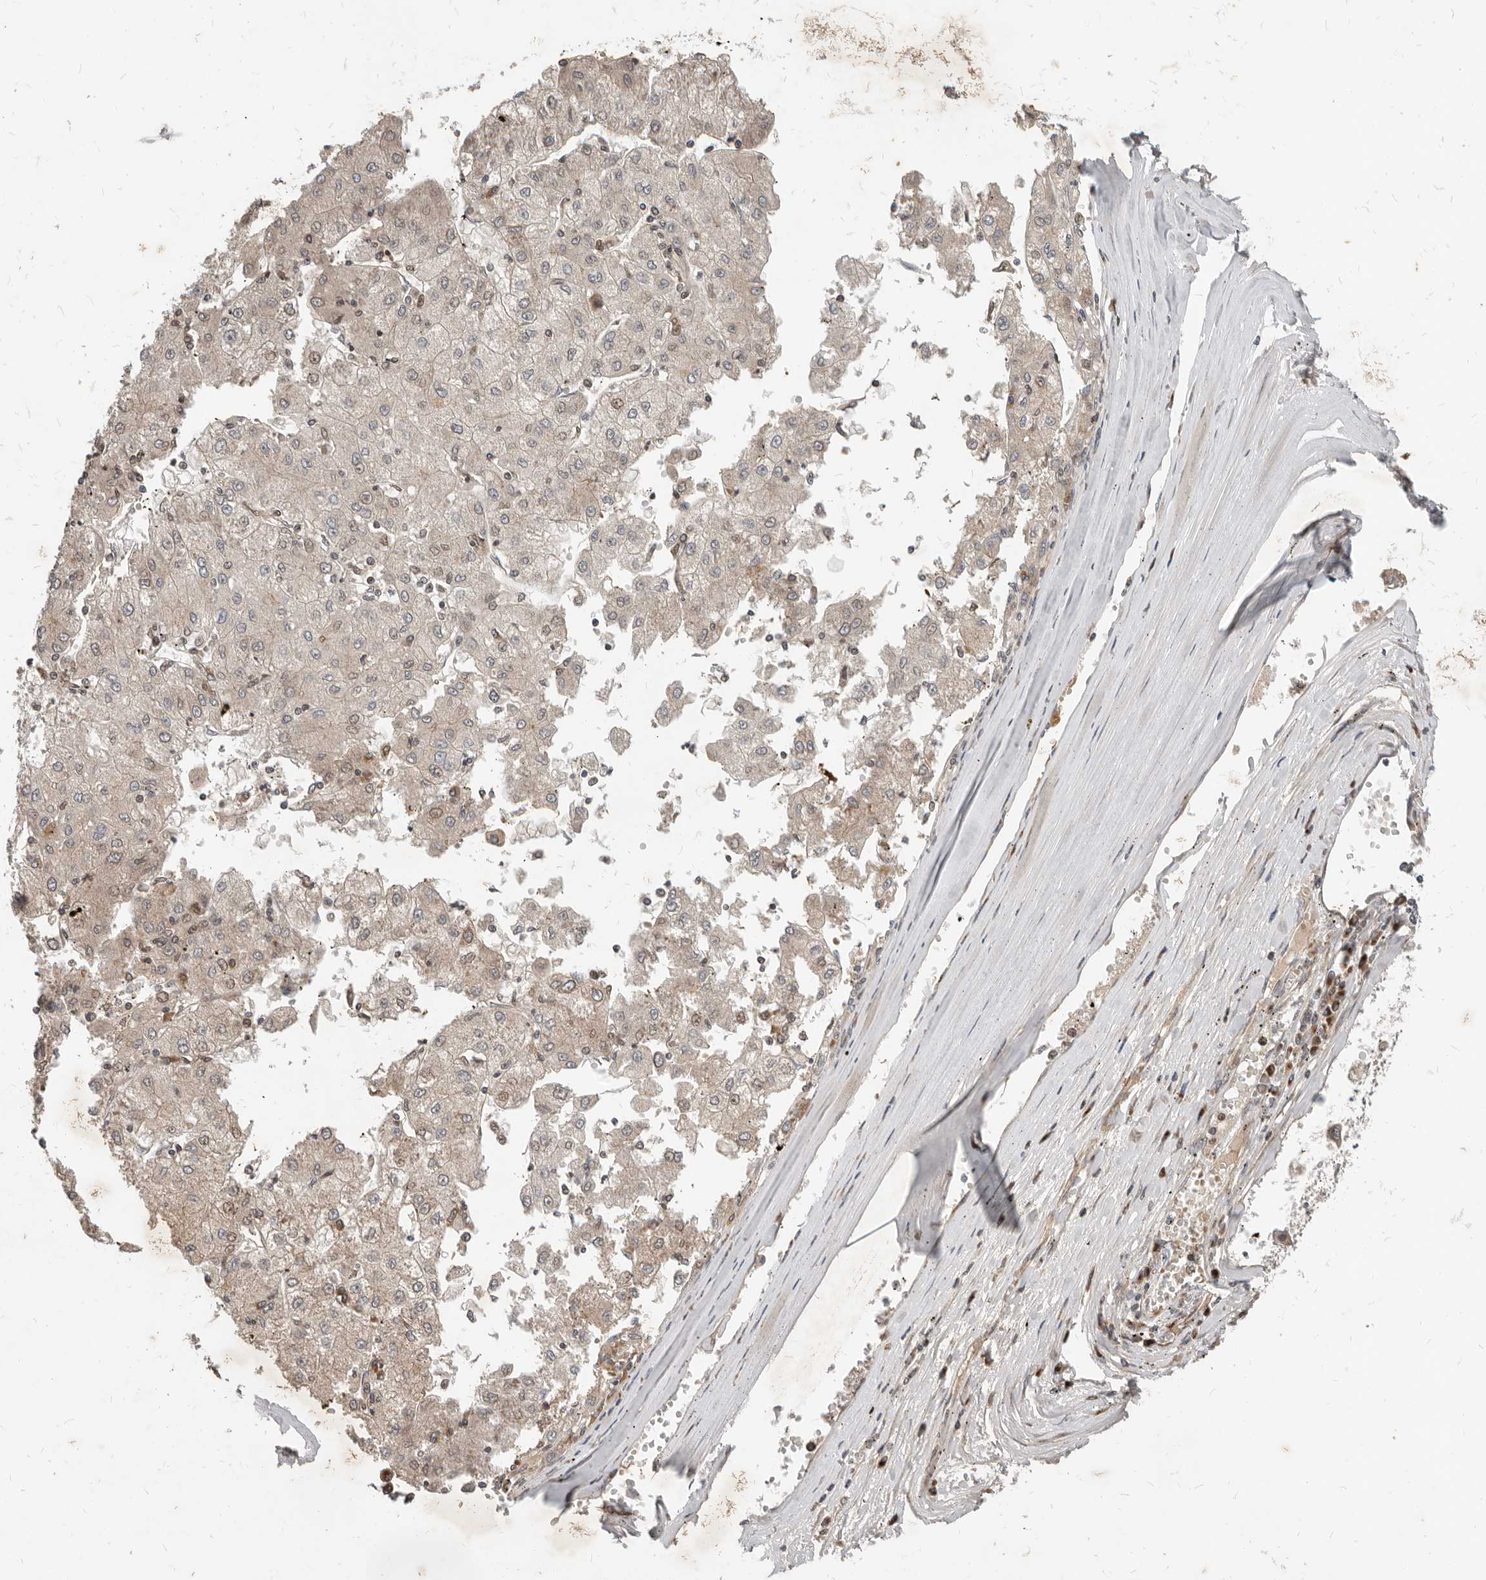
{"staining": {"intensity": "weak", "quantity": "25%-75%", "location": "nuclear"}, "tissue": "liver cancer", "cell_type": "Tumor cells", "image_type": "cancer", "snomed": [{"axis": "morphology", "description": "Carcinoma, Hepatocellular, NOS"}, {"axis": "topography", "description": "Liver"}], "caption": "Immunohistochemistry (IHC) (DAB) staining of human hepatocellular carcinoma (liver) reveals weak nuclear protein expression in about 25%-75% of tumor cells.", "gene": "NPY4R", "patient": {"sex": "male", "age": 72}}